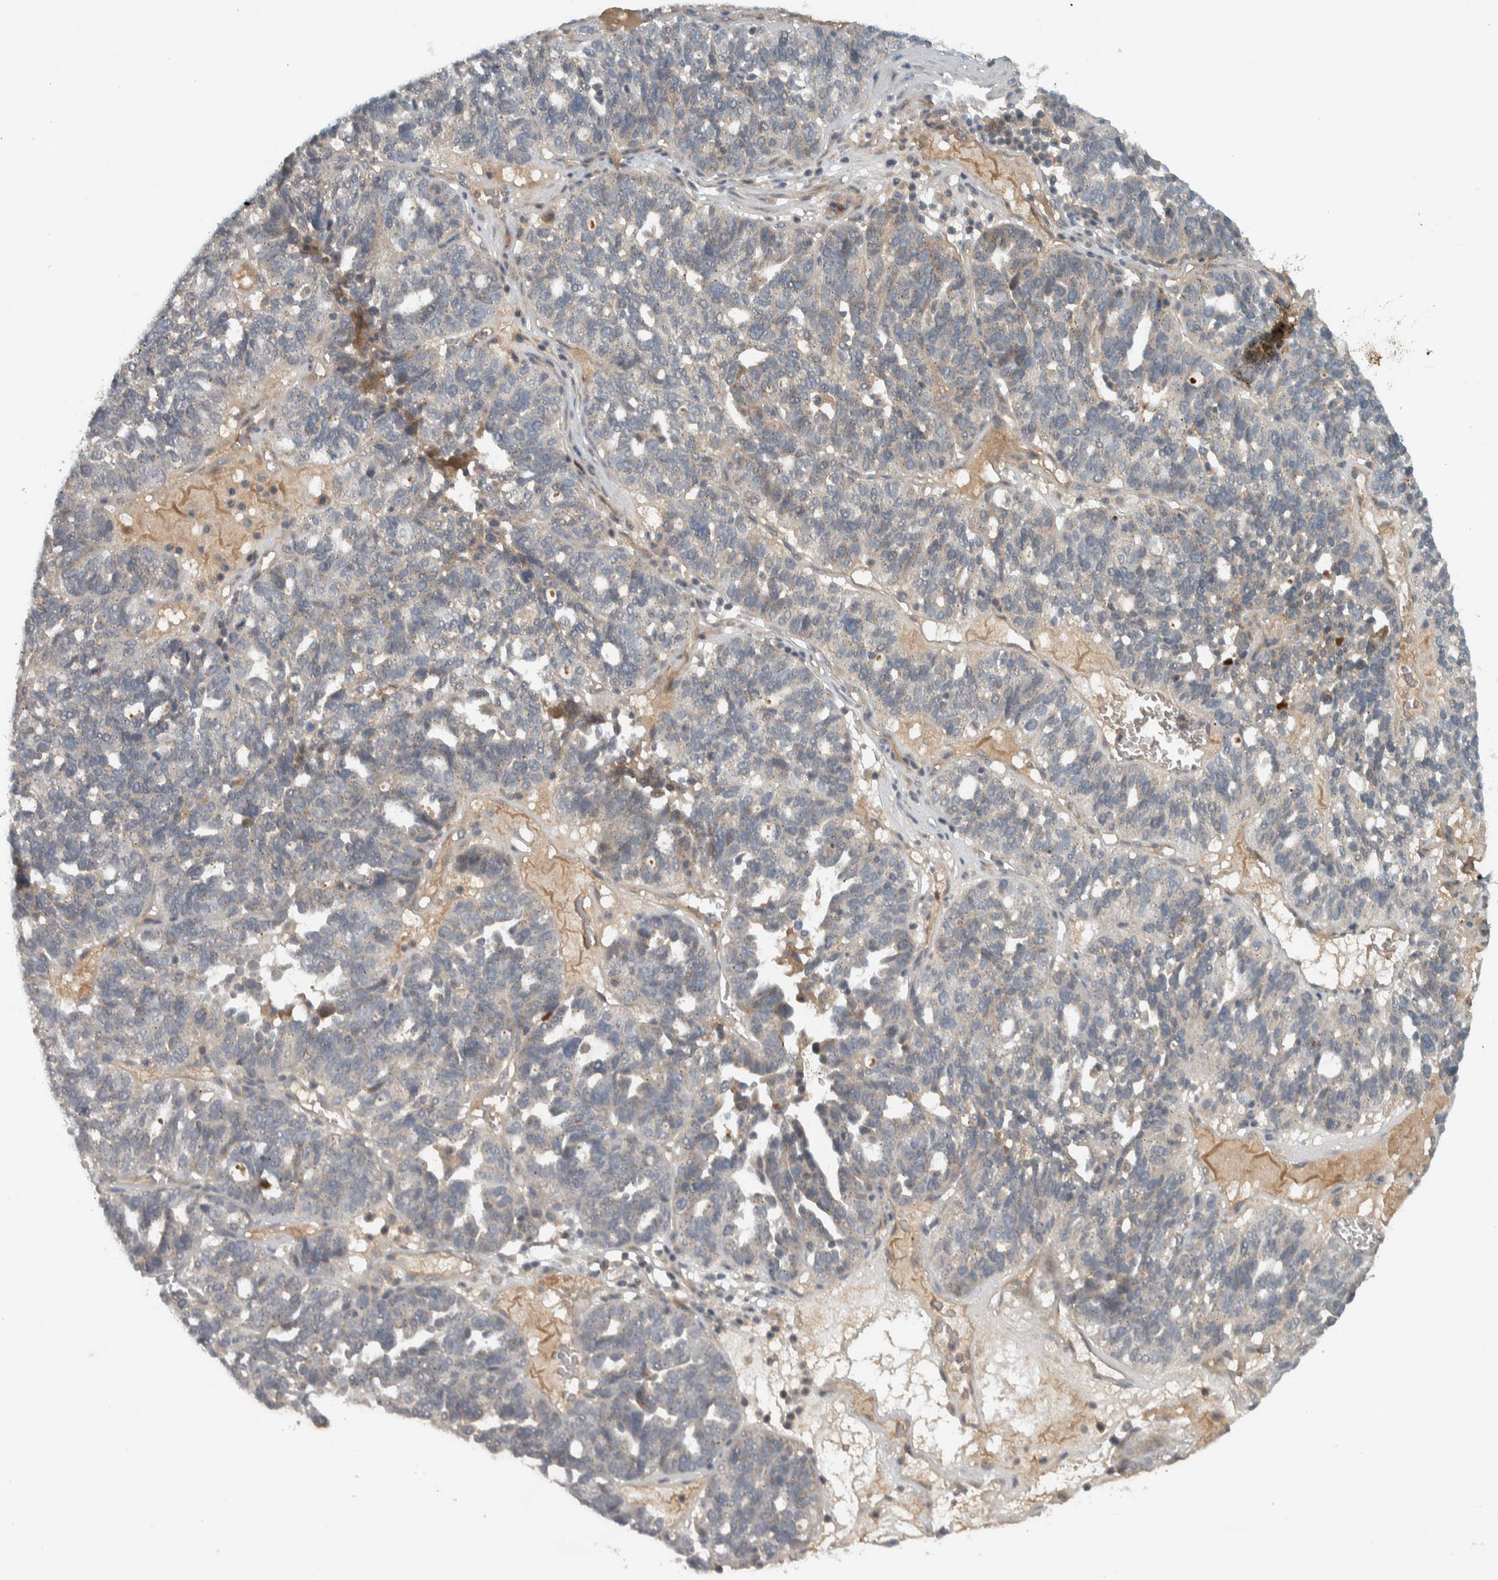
{"staining": {"intensity": "negative", "quantity": "none", "location": "none"}, "tissue": "ovarian cancer", "cell_type": "Tumor cells", "image_type": "cancer", "snomed": [{"axis": "morphology", "description": "Cystadenocarcinoma, serous, NOS"}, {"axis": "topography", "description": "Ovary"}], "caption": "Human ovarian serous cystadenocarcinoma stained for a protein using immunohistochemistry (IHC) displays no expression in tumor cells.", "gene": "LBHD1", "patient": {"sex": "female", "age": 59}}